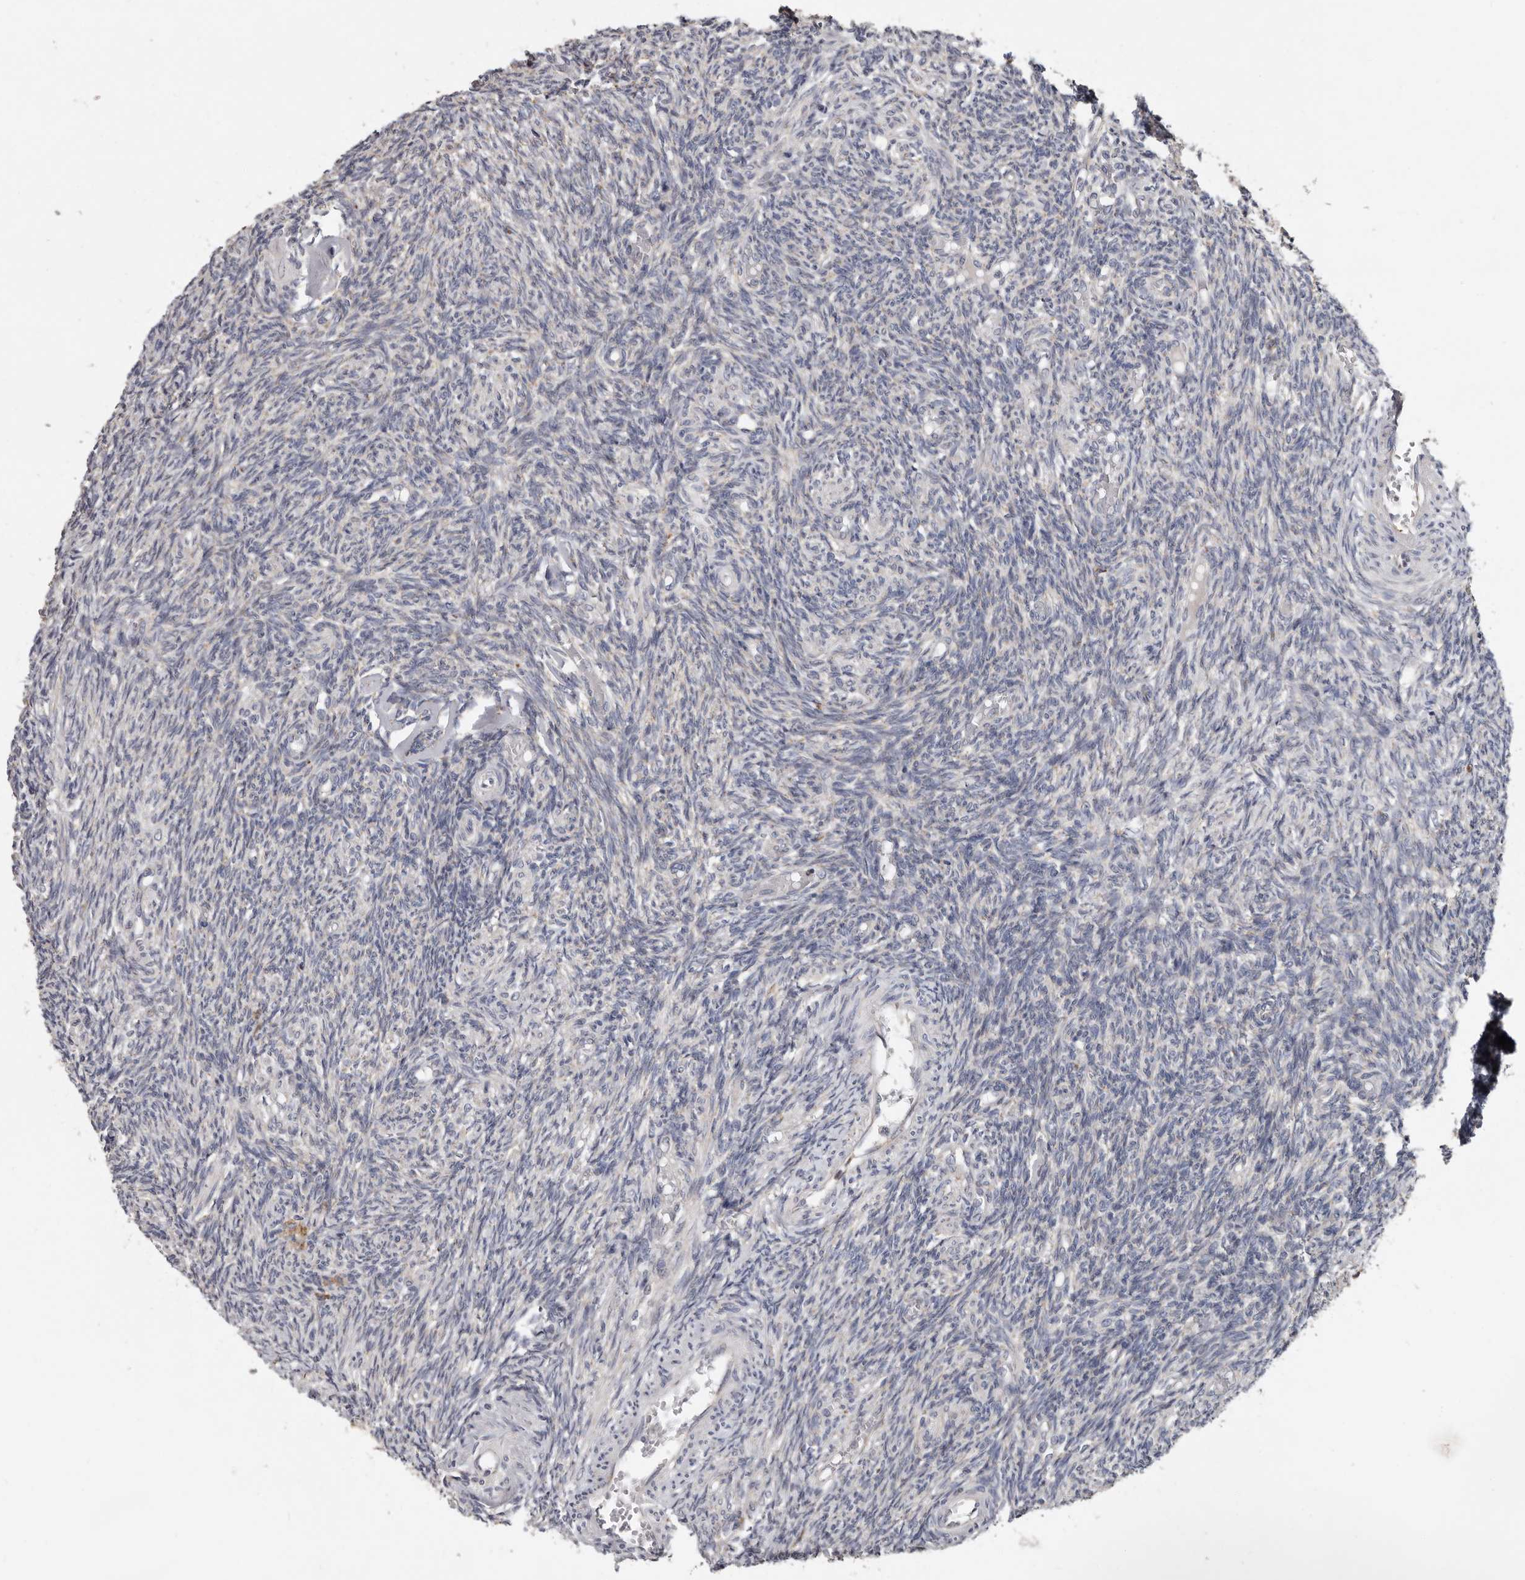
{"staining": {"intensity": "negative", "quantity": "none", "location": "none"}, "tissue": "ovary", "cell_type": "Ovarian stroma cells", "image_type": "normal", "snomed": [{"axis": "morphology", "description": "Normal tissue, NOS"}, {"axis": "topography", "description": "Ovary"}], "caption": "IHC of unremarkable human ovary exhibits no expression in ovarian stroma cells.", "gene": "MRPL18", "patient": {"sex": "female", "age": 27}}